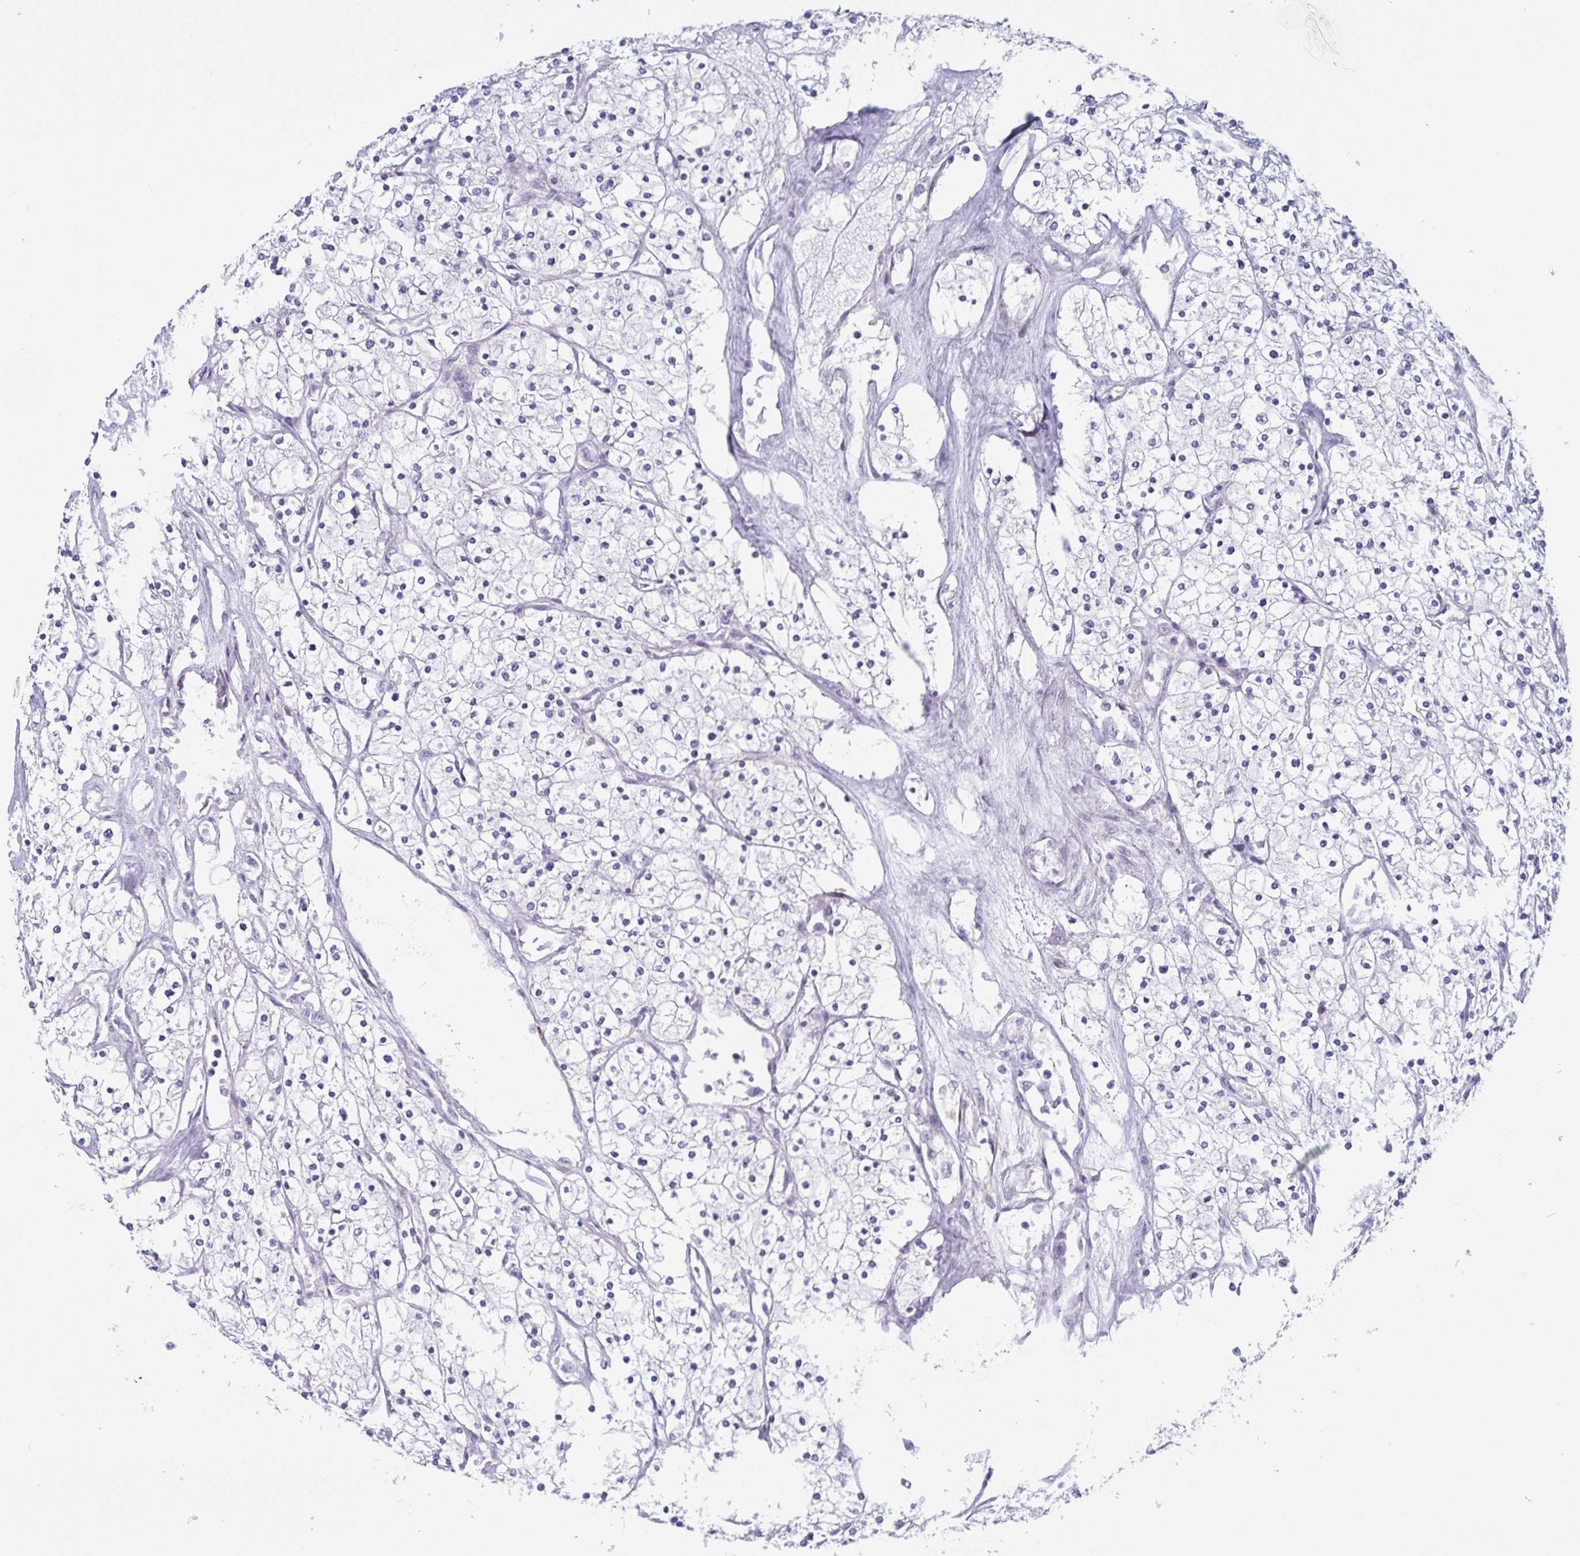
{"staining": {"intensity": "negative", "quantity": "none", "location": "none"}, "tissue": "renal cancer", "cell_type": "Tumor cells", "image_type": "cancer", "snomed": [{"axis": "morphology", "description": "Adenocarcinoma, NOS"}, {"axis": "topography", "description": "Kidney"}], "caption": "IHC of renal adenocarcinoma displays no expression in tumor cells.", "gene": "OR5P3", "patient": {"sex": "male", "age": 80}}